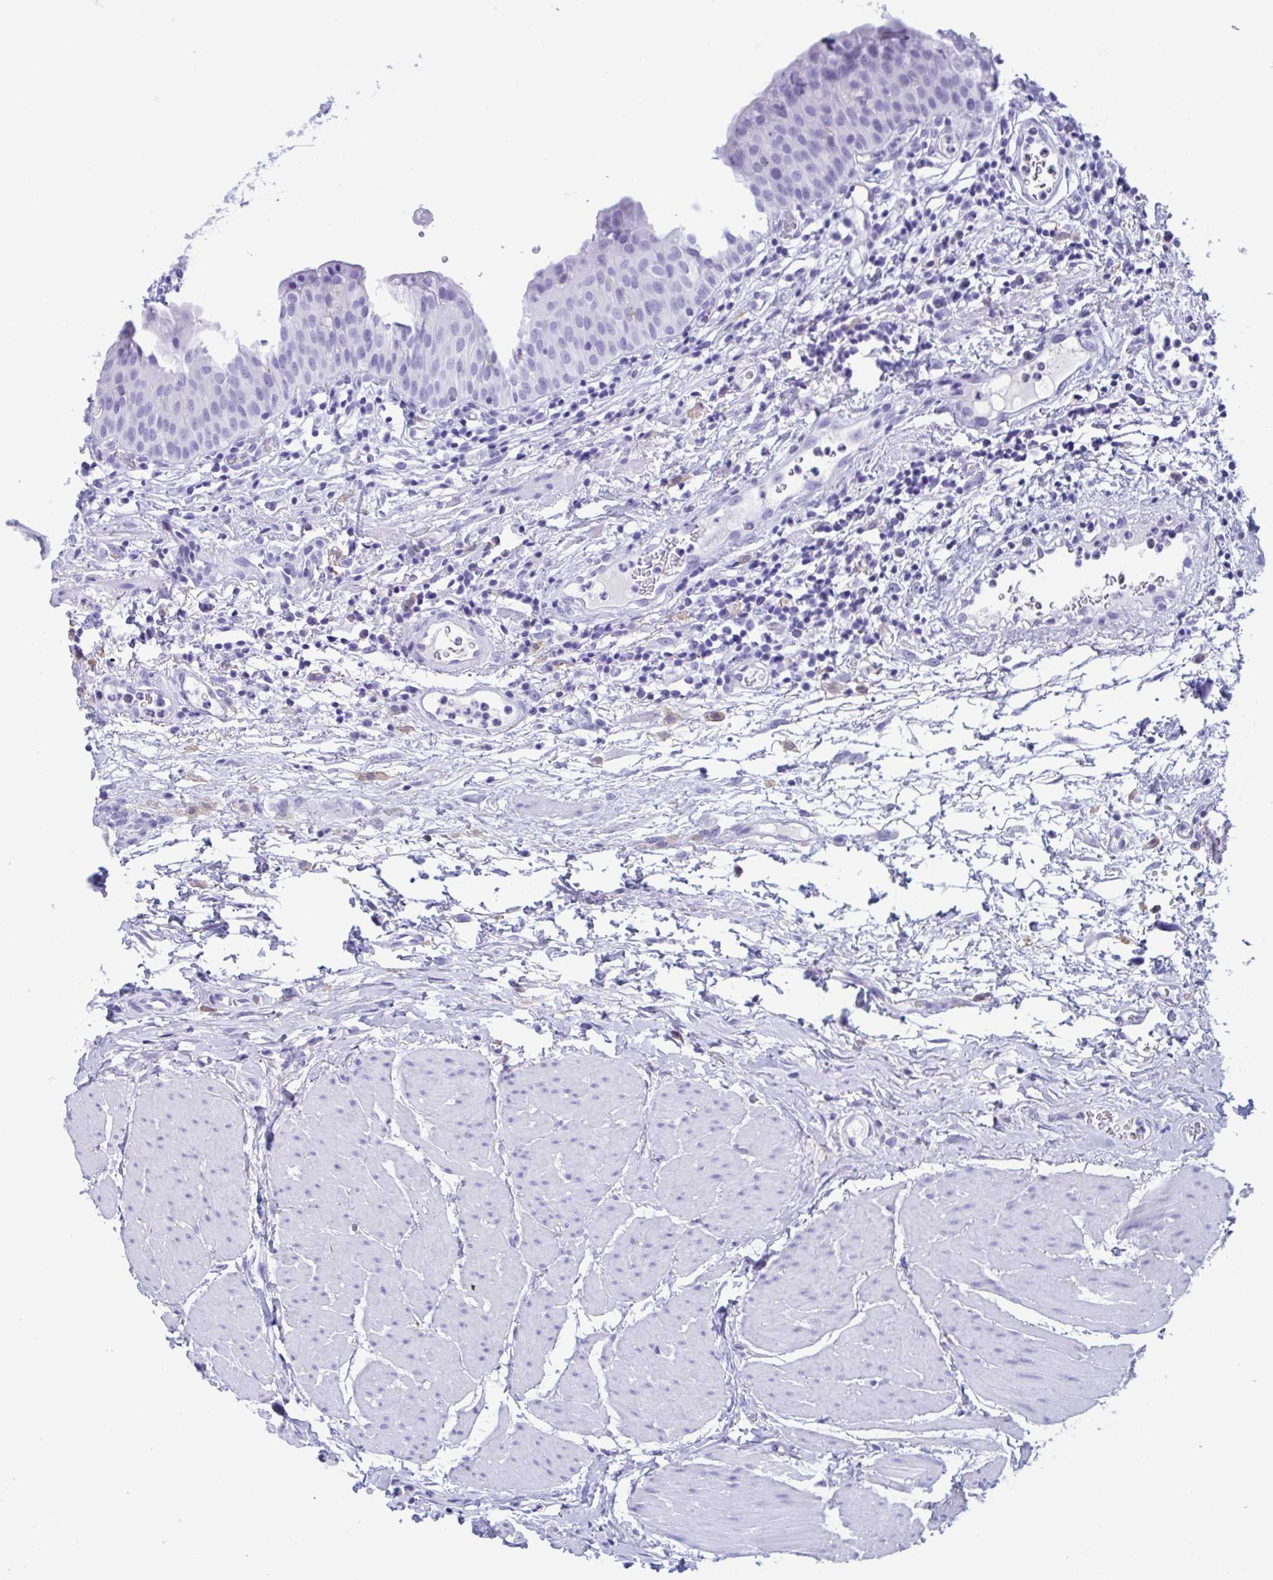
{"staining": {"intensity": "negative", "quantity": "none", "location": "none"}, "tissue": "urinary bladder", "cell_type": "Urothelial cells", "image_type": "normal", "snomed": [{"axis": "morphology", "description": "Normal tissue, NOS"}, {"axis": "morphology", "description": "Inflammation, NOS"}, {"axis": "topography", "description": "Urinary bladder"}], "caption": "Image shows no significant protein staining in urothelial cells of benign urinary bladder. (Immunohistochemistry, brightfield microscopy, high magnification).", "gene": "ZNF850", "patient": {"sex": "male", "age": 57}}